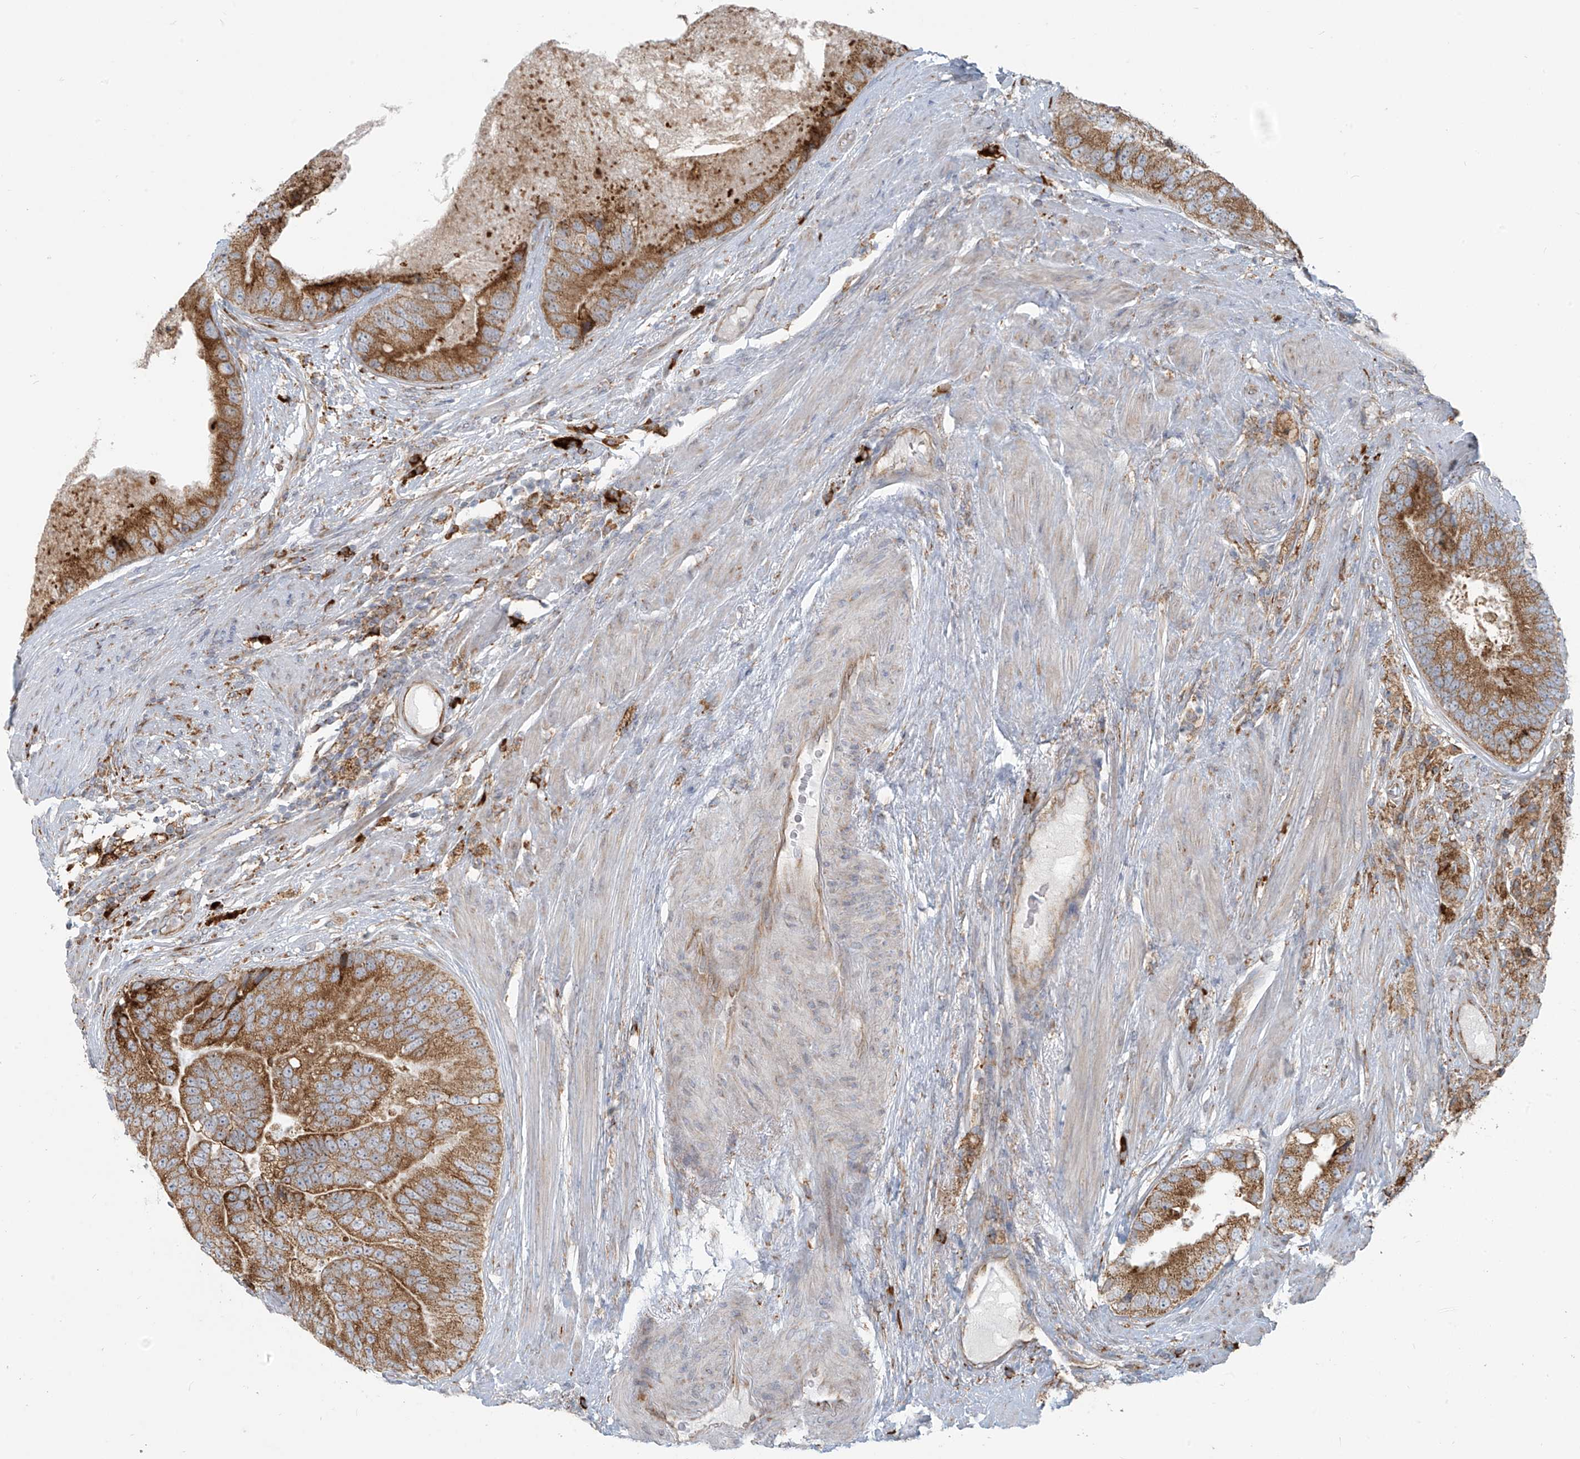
{"staining": {"intensity": "moderate", "quantity": ">75%", "location": "cytoplasmic/membranous"}, "tissue": "prostate cancer", "cell_type": "Tumor cells", "image_type": "cancer", "snomed": [{"axis": "morphology", "description": "Adenocarcinoma, High grade"}, {"axis": "topography", "description": "Prostate"}], "caption": "Immunohistochemical staining of adenocarcinoma (high-grade) (prostate) shows medium levels of moderate cytoplasmic/membranous protein positivity in about >75% of tumor cells.", "gene": "KATNIP", "patient": {"sex": "male", "age": 70}}